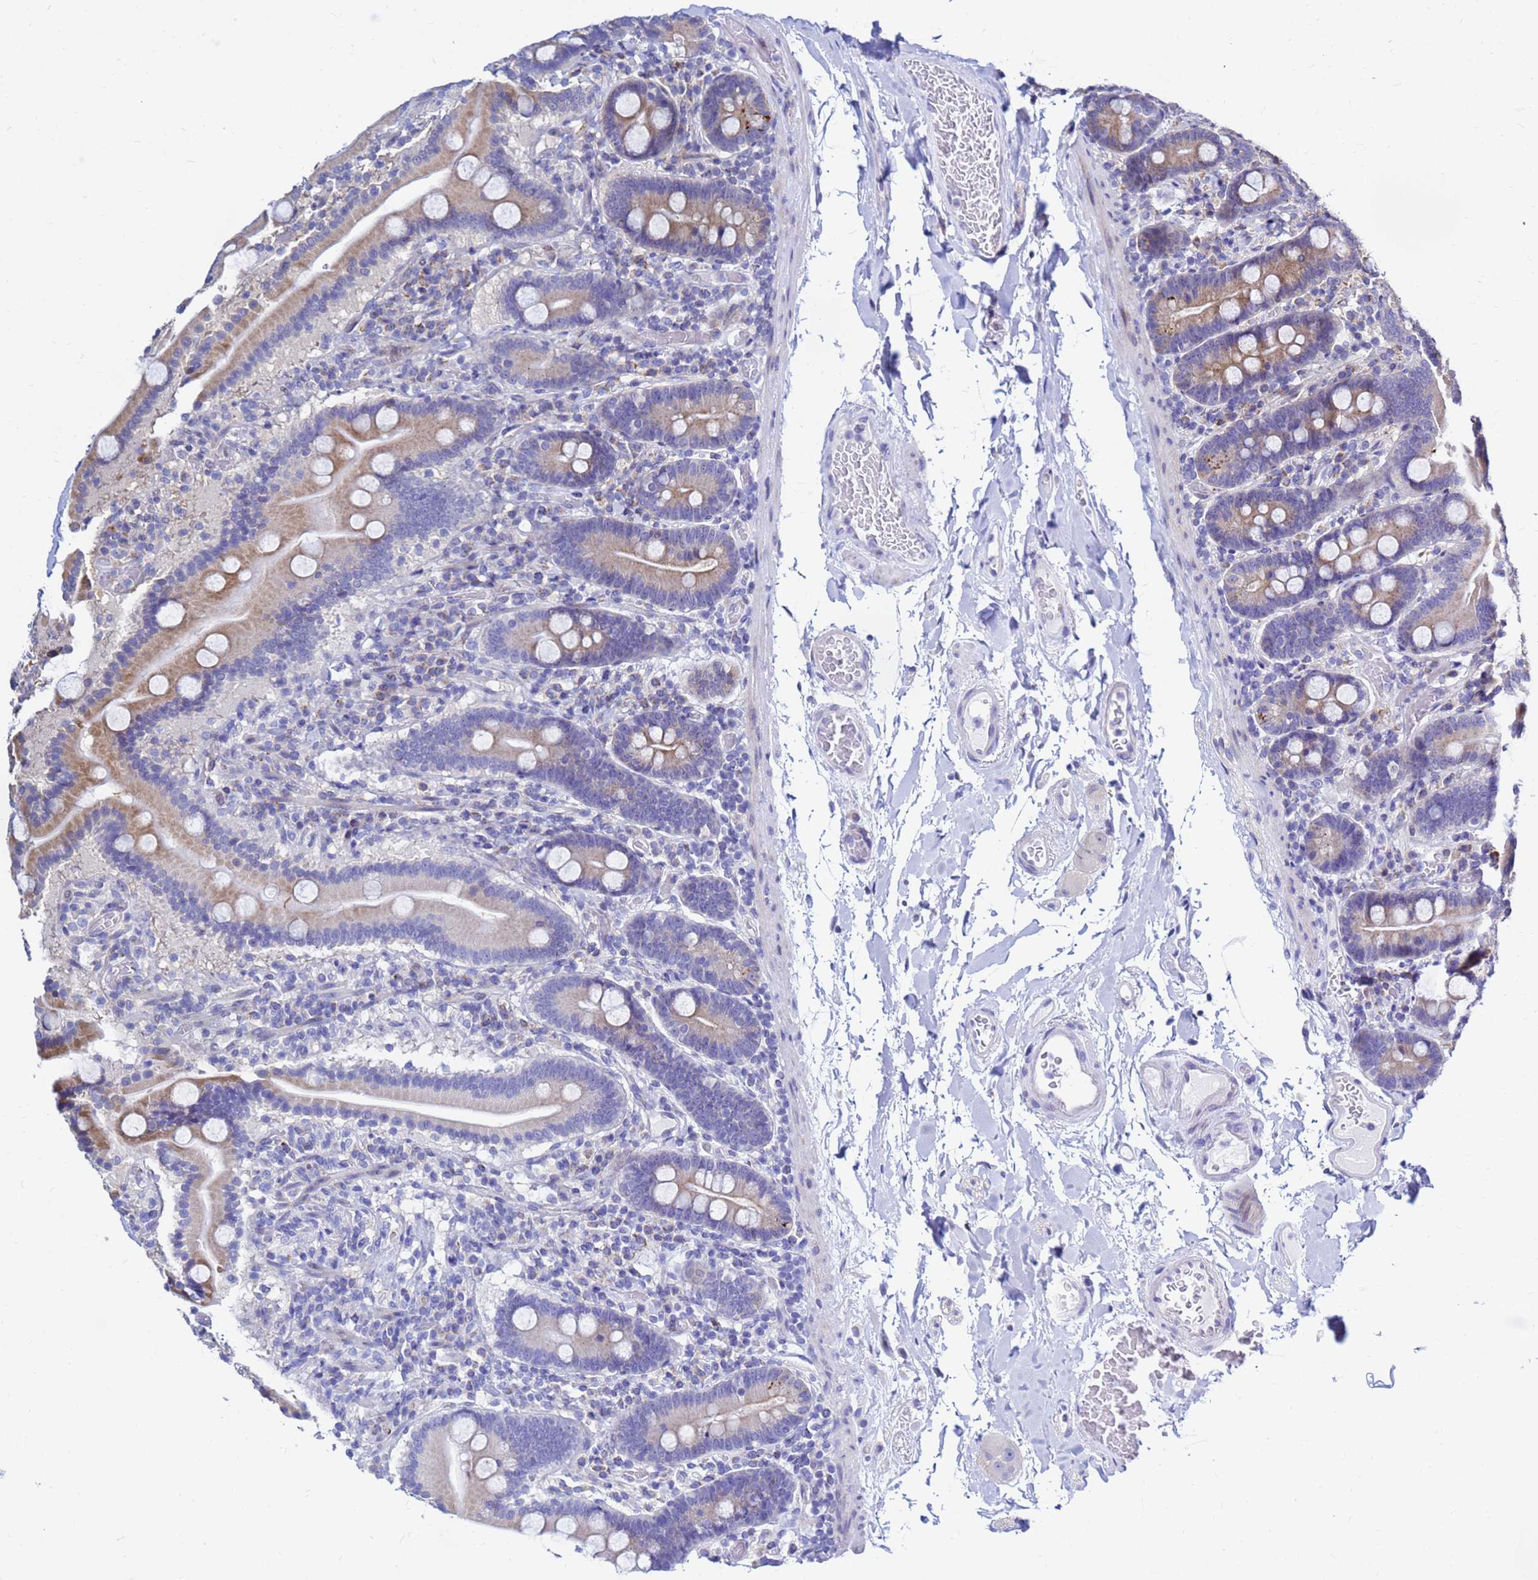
{"staining": {"intensity": "moderate", "quantity": "25%-75%", "location": "cytoplasmic/membranous"}, "tissue": "duodenum", "cell_type": "Glandular cells", "image_type": "normal", "snomed": [{"axis": "morphology", "description": "Normal tissue, NOS"}, {"axis": "topography", "description": "Duodenum"}], "caption": "Immunohistochemistry (IHC) photomicrograph of unremarkable duodenum stained for a protein (brown), which demonstrates medium levels of moderate cytoplasmic/membranous staining in approximately 25%-75% of glandular cells.", "gene": "MOB2", "patient": {"sex": "male", "age": 55}}